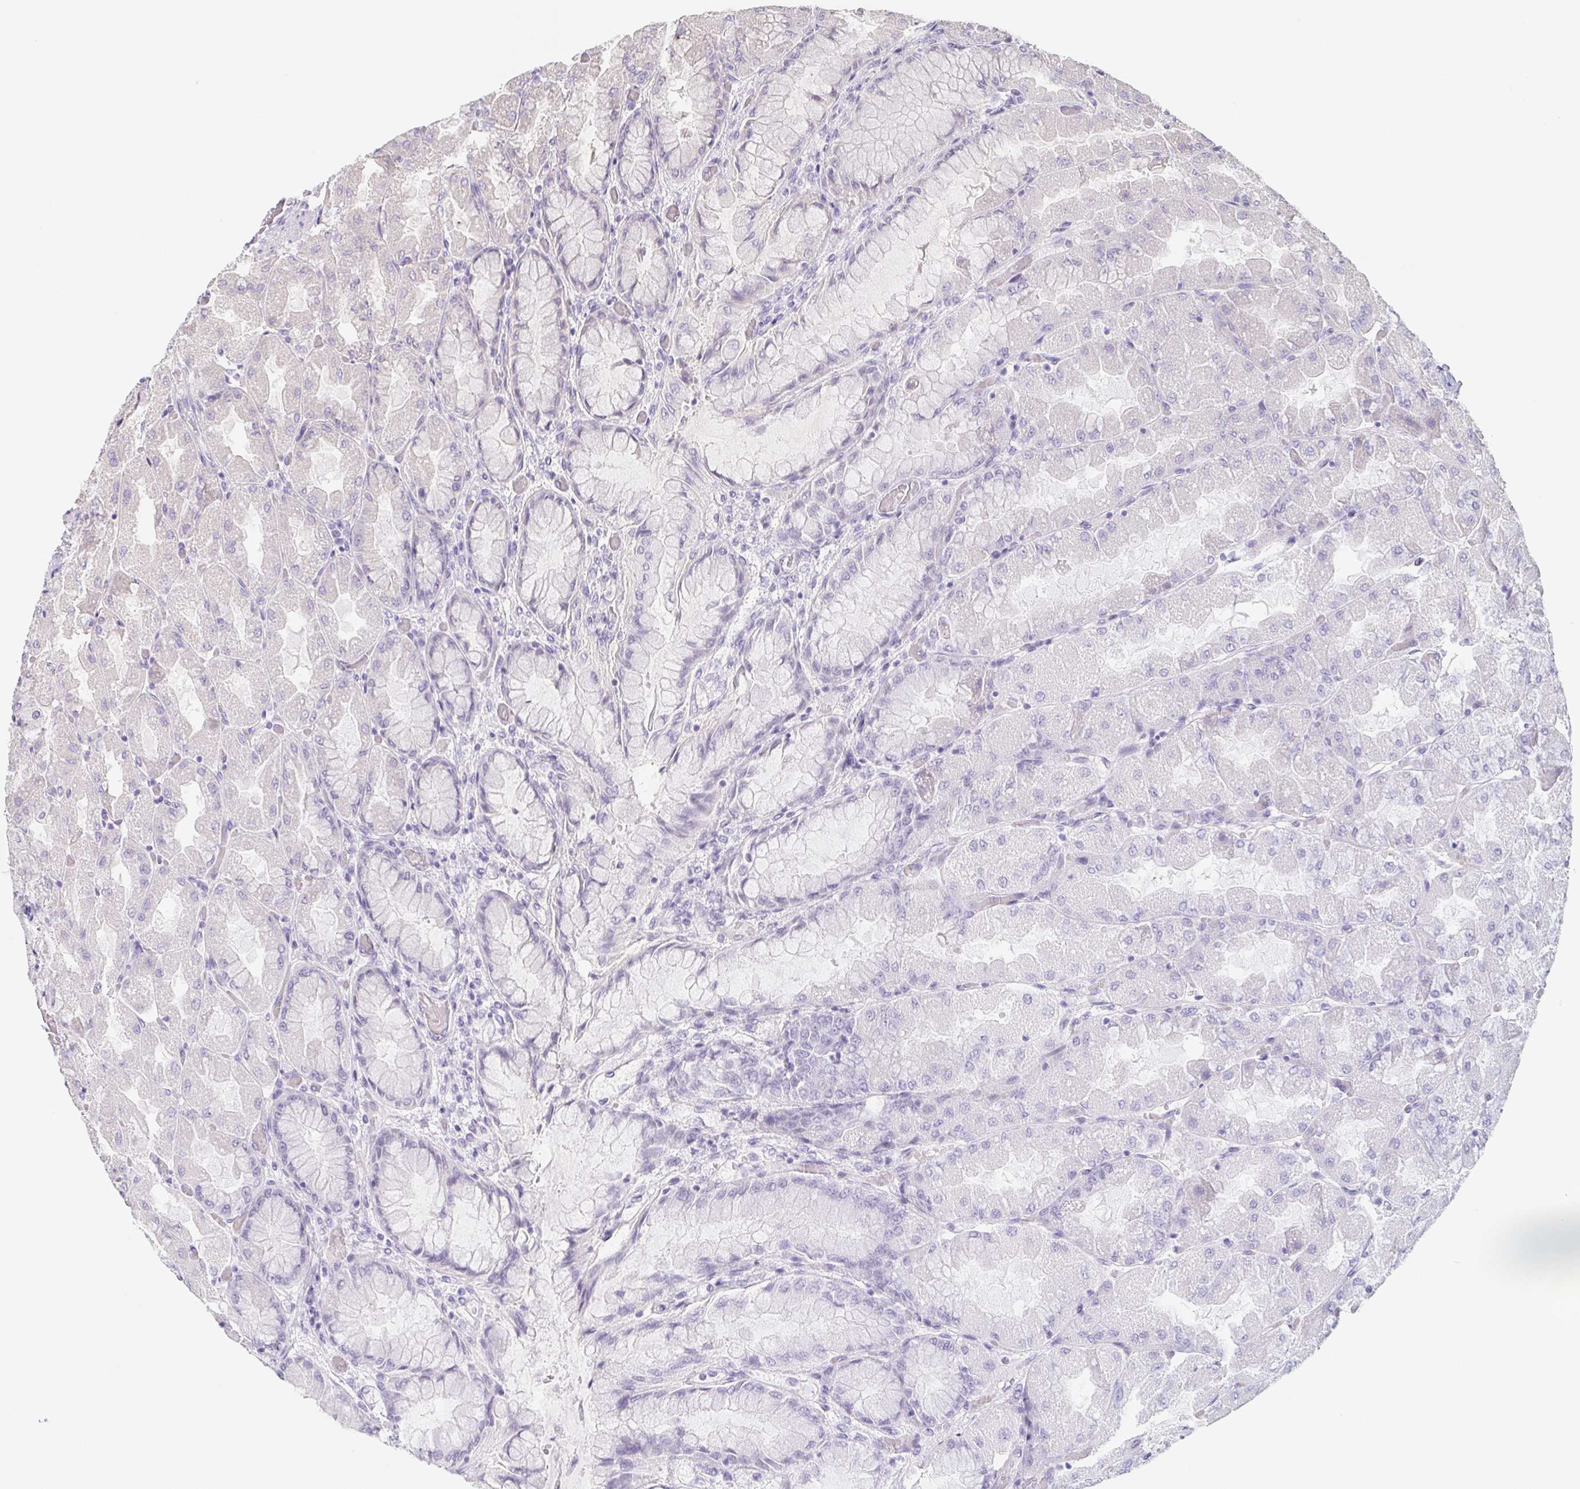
{"staining": {"intensity": "negative", "quantity": "none", "location": "none"}, "tissue": "stomach", "cell_type": "Glandular cells", "image_type": "normal", "snomed": [{"axis": "morphology", "description": "Normal tissue, NOS"}, {"axis": "topography", "description": "Stomach"}], "caption": "A photomicrograph of stomach stained for a protein exhibits no brown staining in glandular cells.", "gene": "GLIPR1L1", "patient": {"sex": "female", "age": 61}}